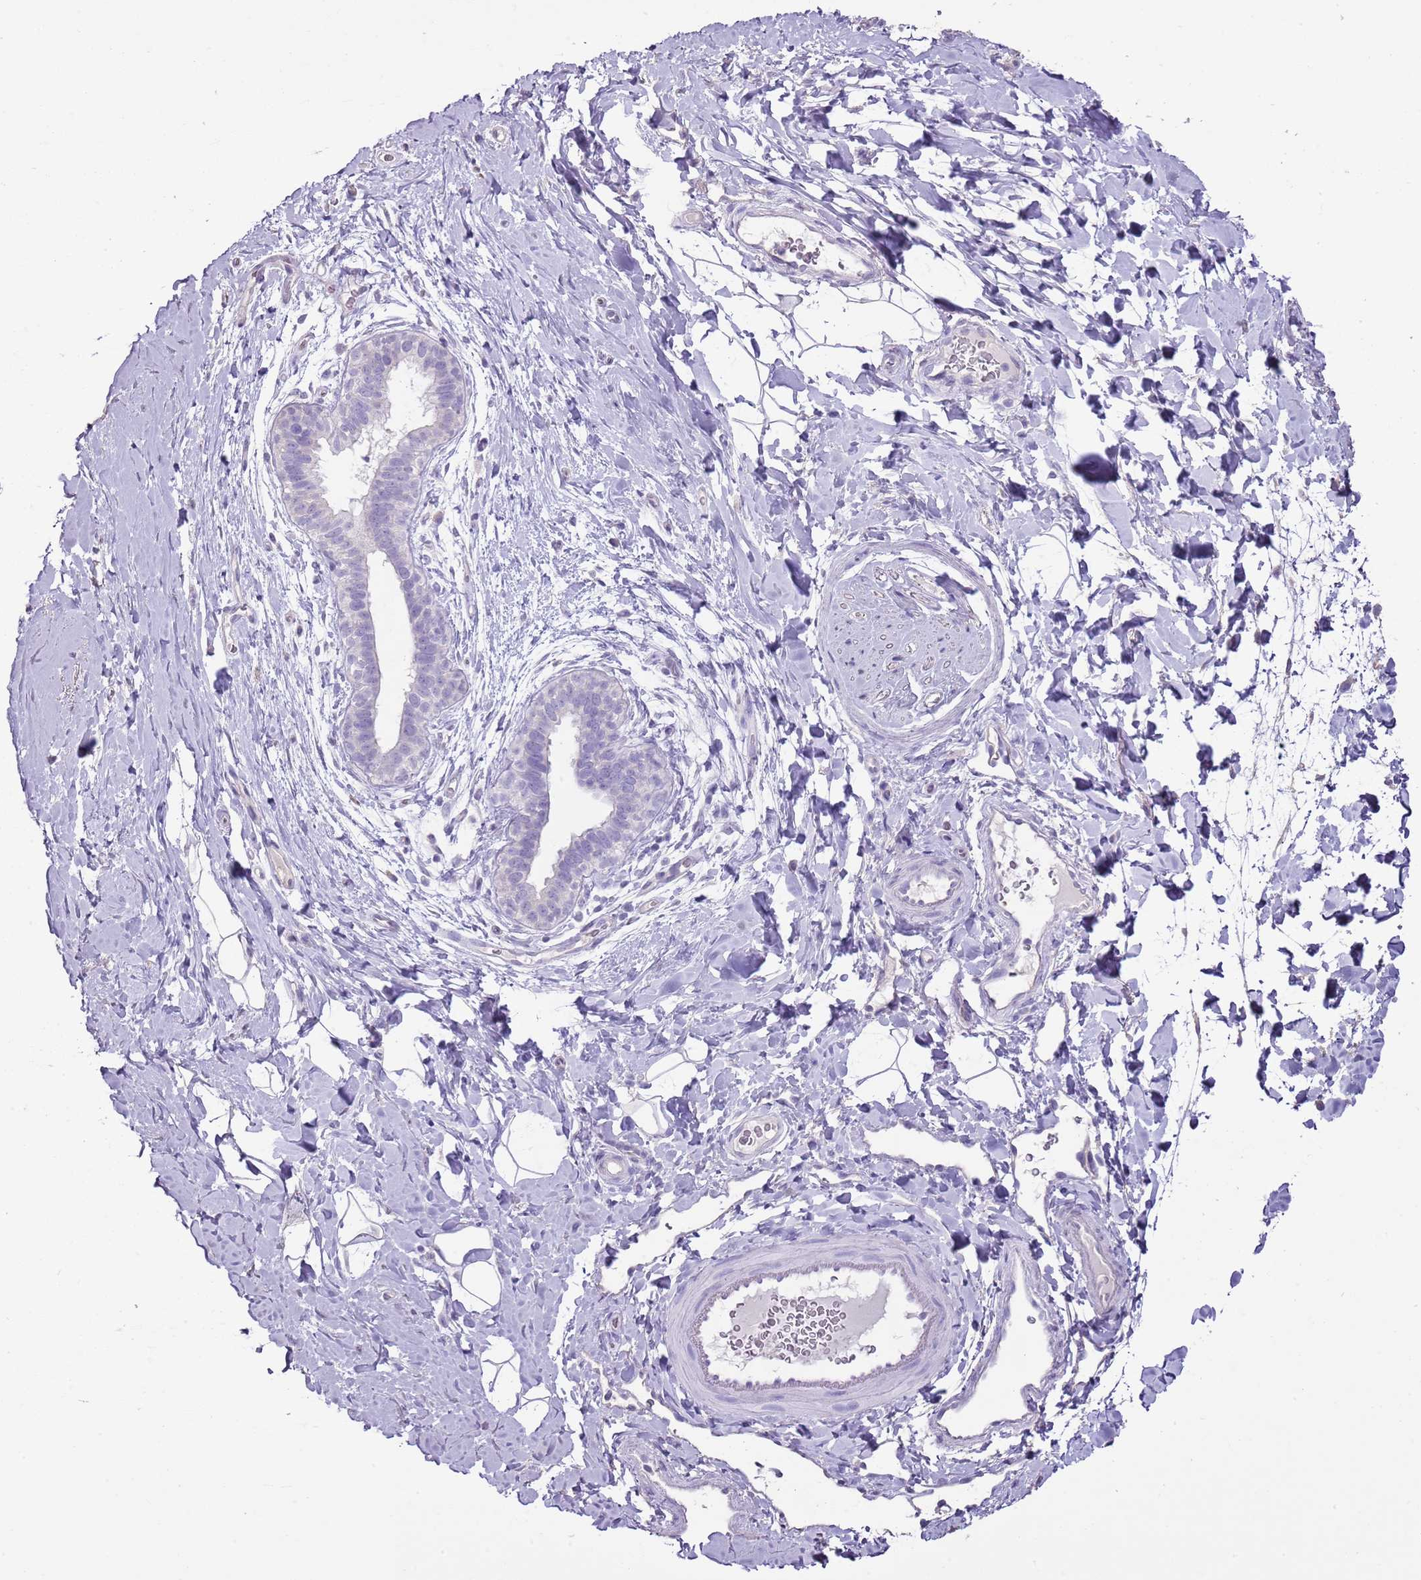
{"staining": {"intensity": "negative", "quantity": "none", "location": "none"}, "tissue": "adipose tissue", "cell_type": "Adipocytes", "image_type": "normal", "snomed": [{"axis": "morphology", "description": "Normal tissue, NOS"}, {"axis": "topography", "description": "Breast"}], "caption": "Adipose tissue stained for a protein using immunohistochemistry displays no staining adipocytes.", "gene": "BLOC1S2", "patient": {"sex": "female", "age": 26}}